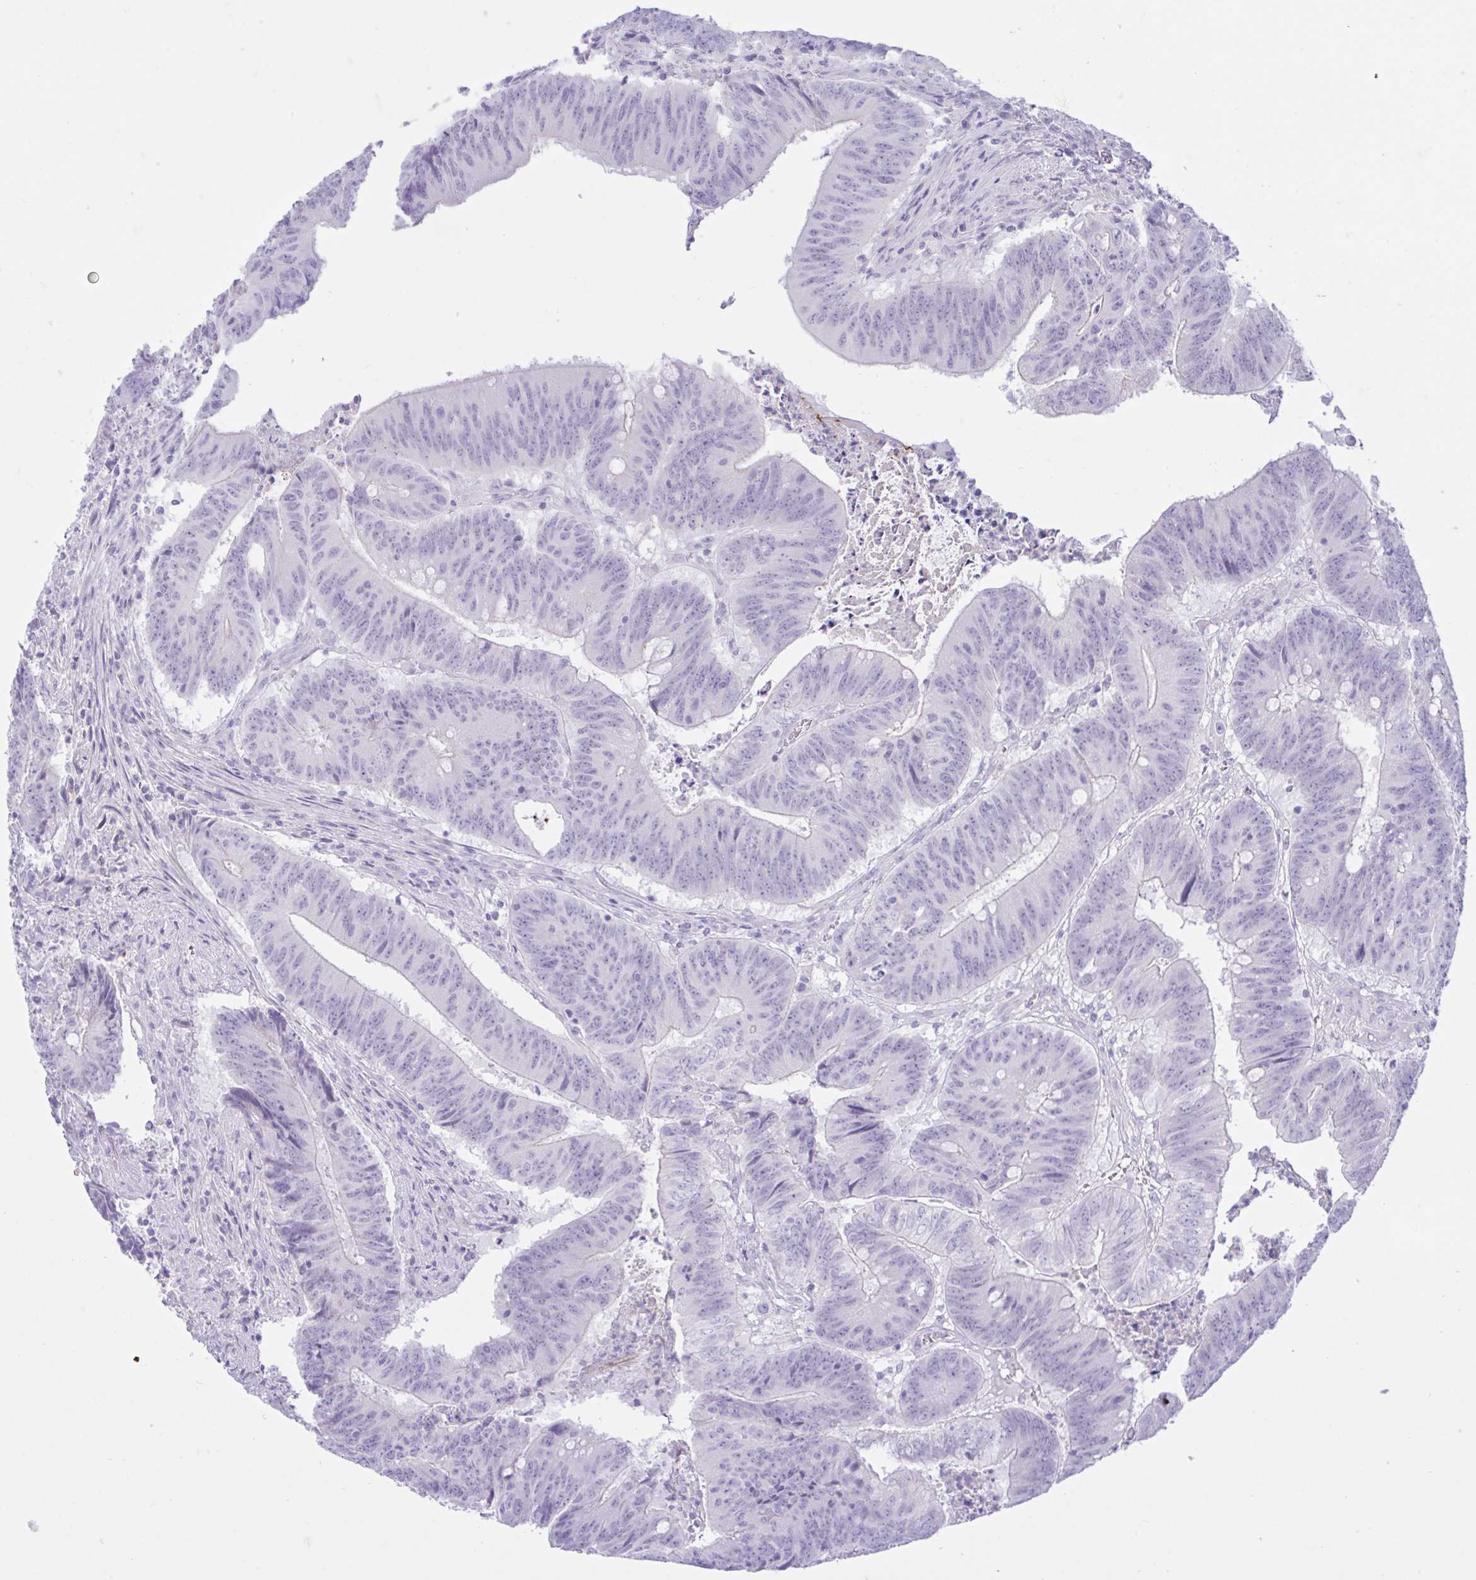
{"staining": {"intensity": "negative", "quantity": "none", "location": "none"}, "tissue": "colorectal cancer", "cell_type": "Tumor cells", "image_type": "cancer", "snomed": [{"axis": "morphology", "description": "Adenocarcinoma, NOS"}, {"axis": "topography", "description": "Colon"}], "caption": "Immunohistochemical staining of human adenocarcinoma (colorectal) shows no significant staining in tumor cells.", "gene": "ZNF101", "patient": {"sex": "female", "age": 87}}